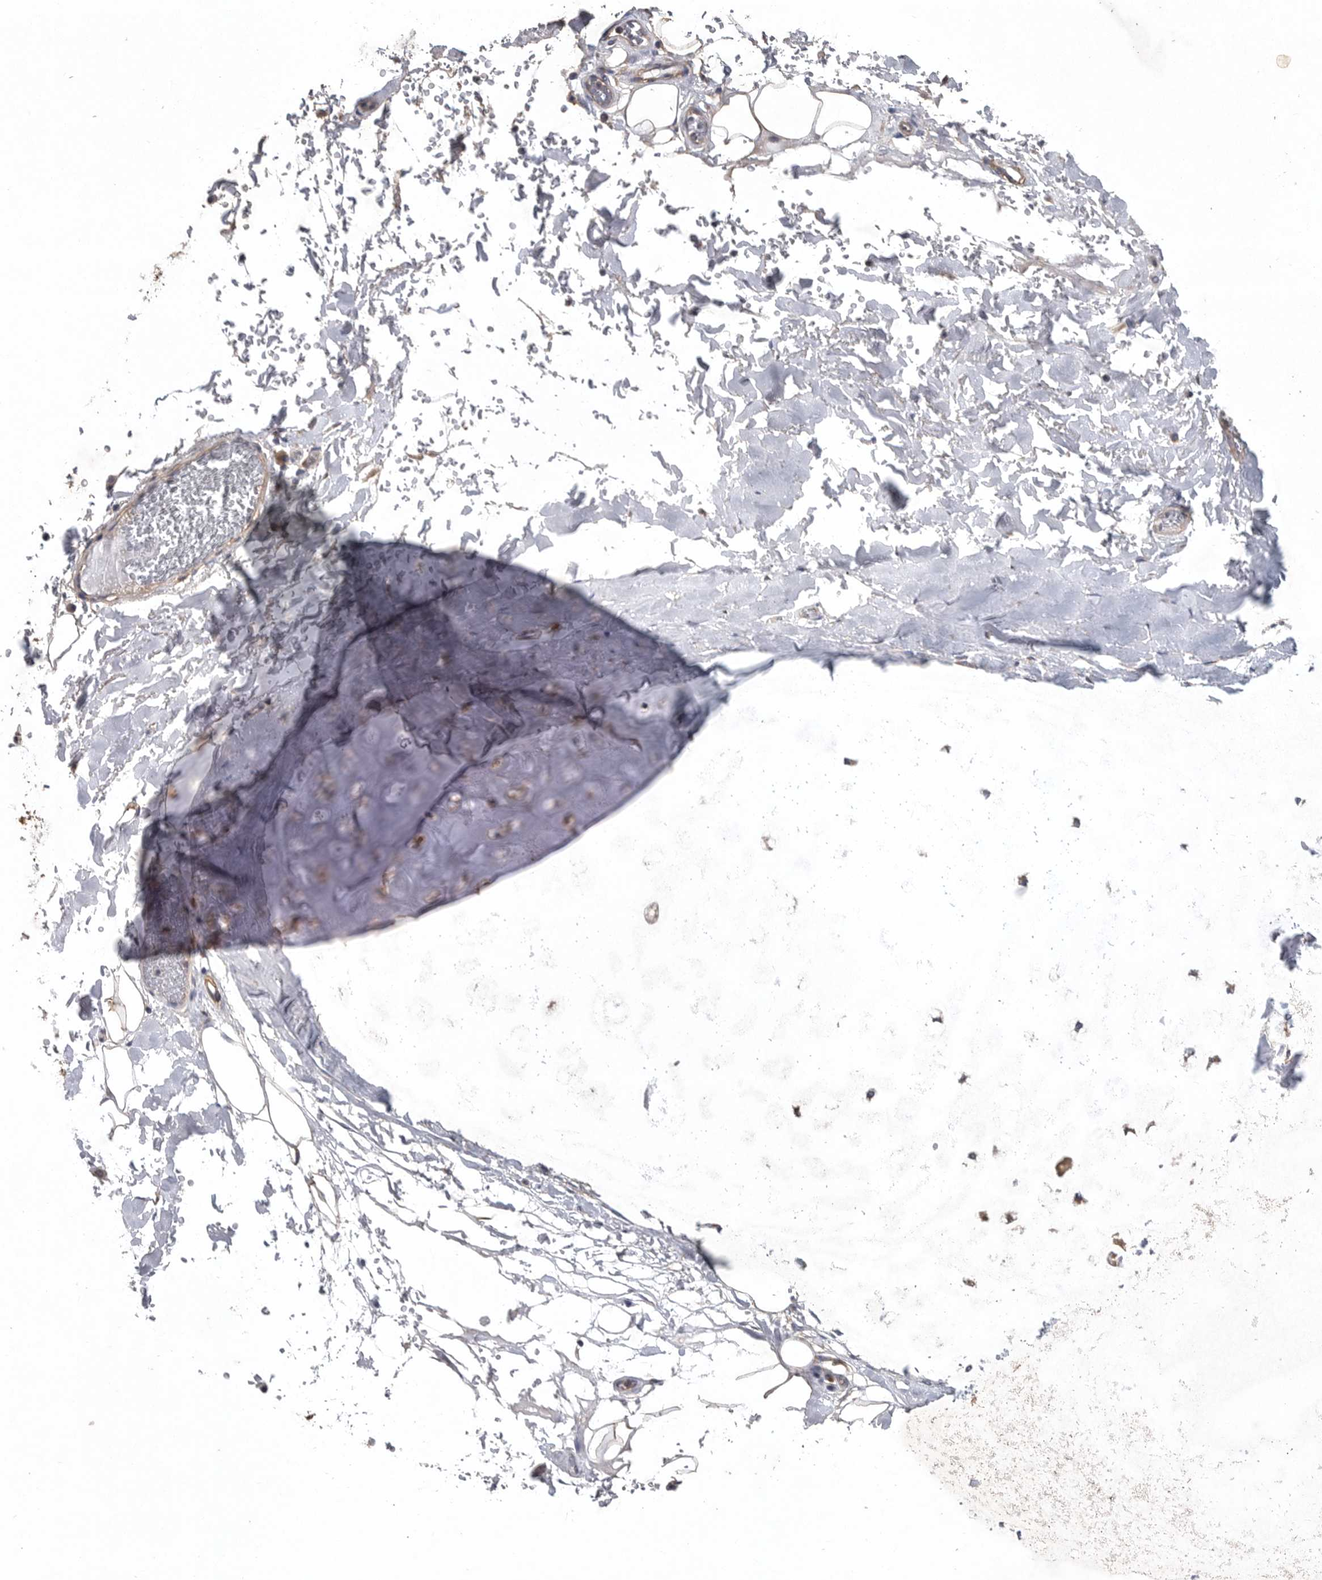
{"staining": {"intensity": "moderate", "quantity": ">75%", "location": "cytoplasmic/membranous"}, "tissue": "adipose tissue", "cell_type": "Adipocytes", "image_type": "normal", "snomed": [{"axis": "morphology", "description": "Normal tissue, NOS"}, {"axis": "topography", "description": "Cartilage tissue"}], "caption": "Immunohistochemical staining of benign adipose tissue shows >75% levels of moderate cytoplasmic/membranous protein expression in approximately >75% of adipocytes. The staining was performed using DAB to visualize the protein expression in brown, while the nuclei were stained in blue with hematoxylin (Magnification: 20x).", "gene": "OXR1", "patient": {"sex": "female", "age": 63}}